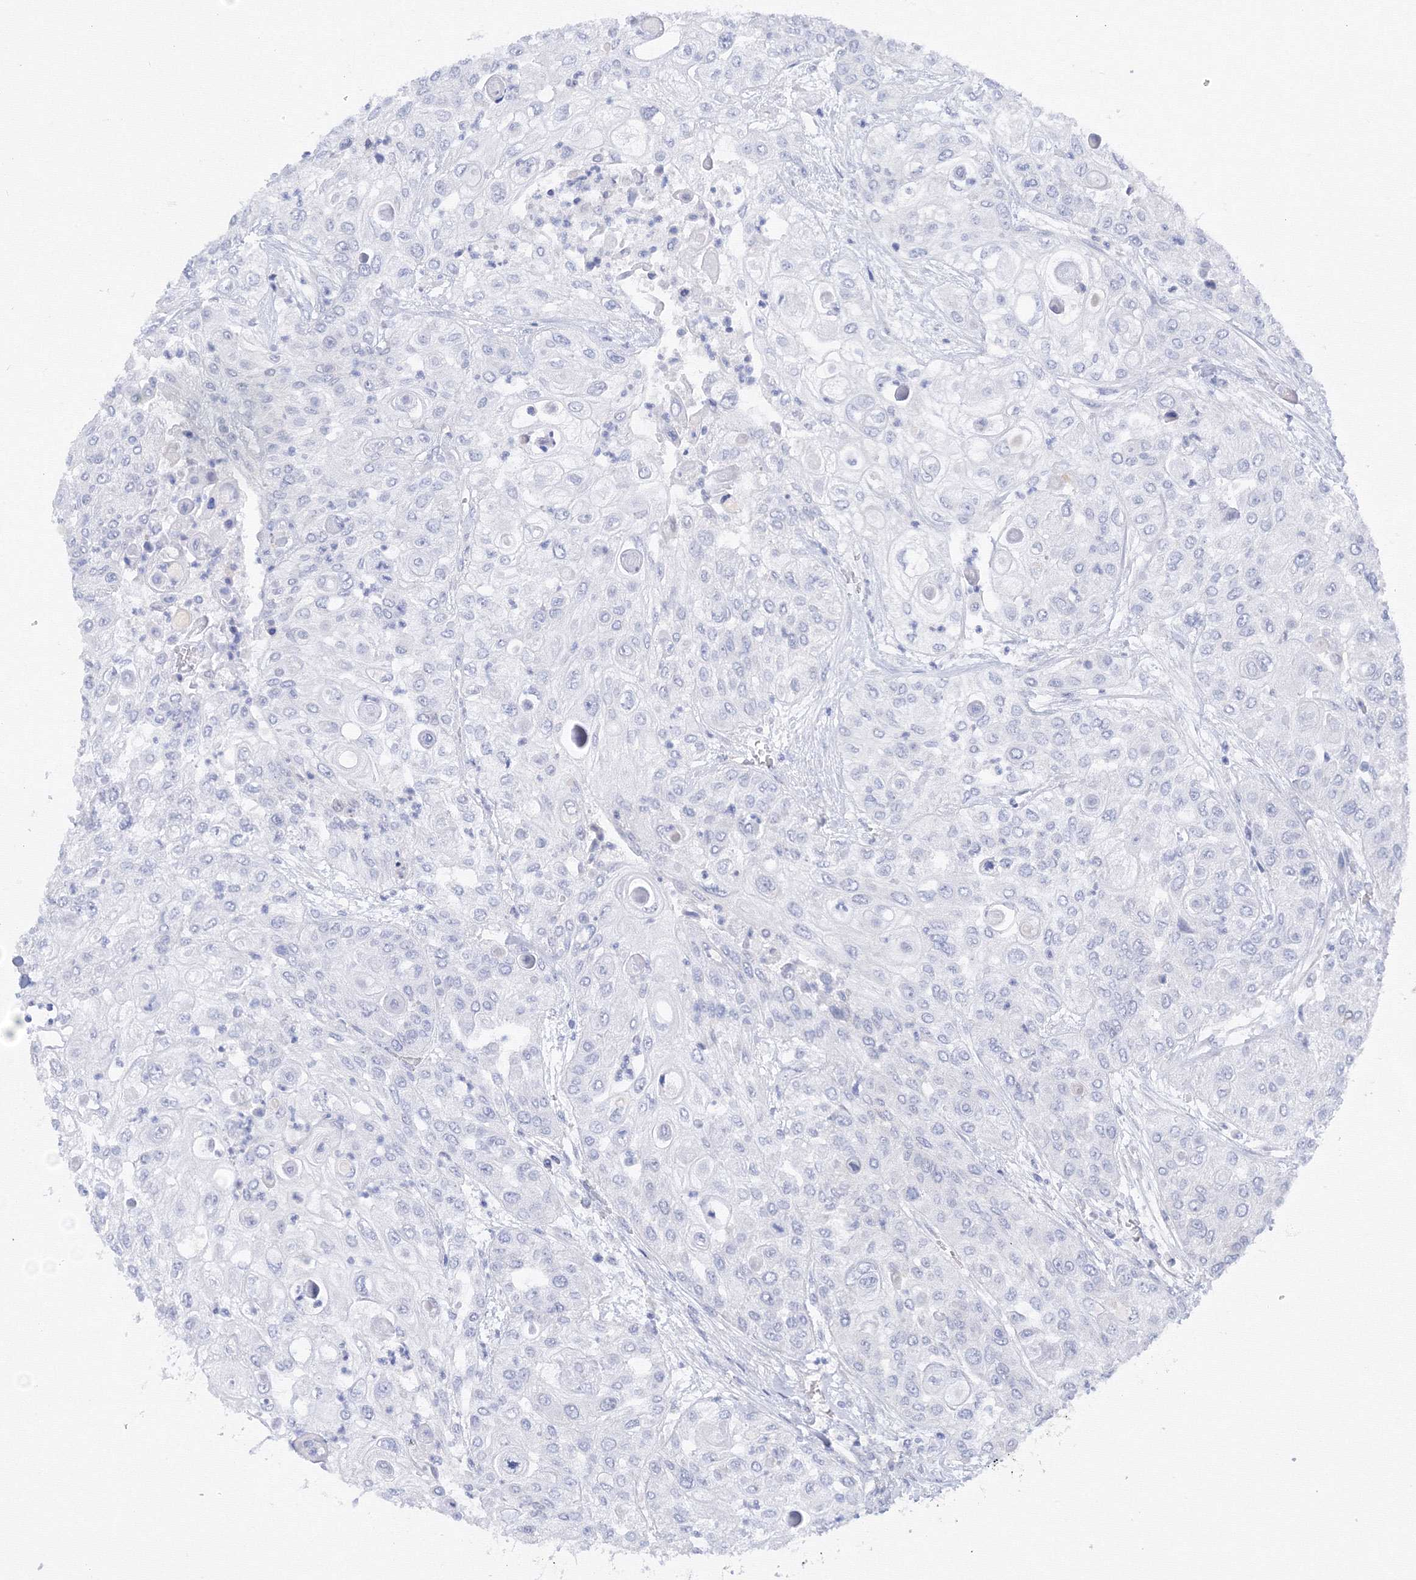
{"staining": {"intensity": "negative", "quantity": "none", "location": "none"}, "tissue": "urothelial cancer", "cell_type": "Tumor cells", "image_type": "cancer", "snomed": [{"axis": "morphology", "description": "Urothelial carcinoma, High grade"}, {"axis": "topography", "description": "Urinary bladder"}], "caption": "High magnification brightfield microscopy of urothelial cancer stained with DAB (brown) and counterstained with hematoxylin (blue): tumor cells show no significant expression. (Brightfield microscopy of DAB (3,3'-diaminobenzidine) IHC at high magnification).", "gene": "TAMM41", "patient": {"sex": "female", "age": 79}}